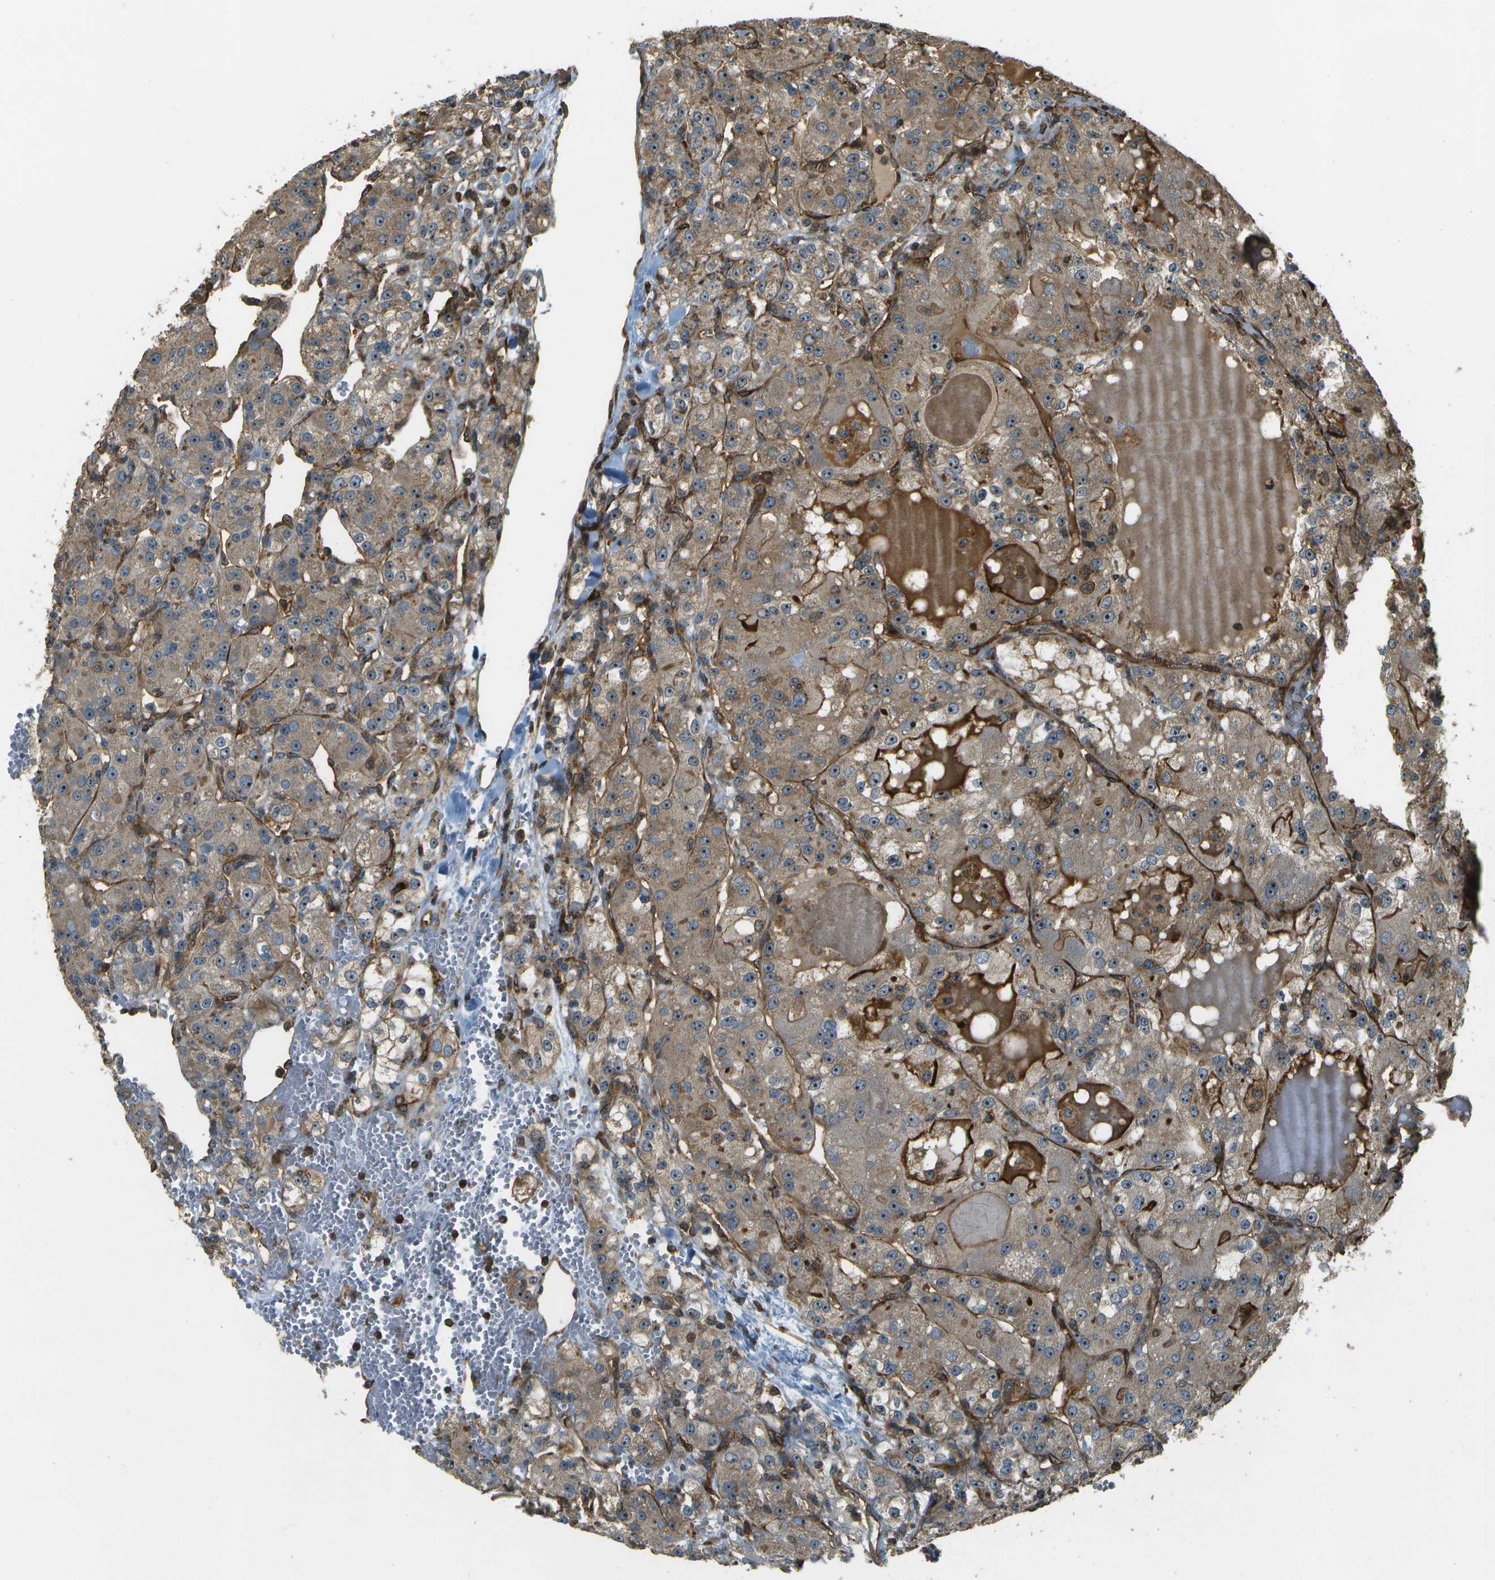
{"staining": {"intensity": "moderate", "quantity": ">75%", "location": "cytoplasmic/membranous,nuclear"}, "tissue": "renal cancer", "cell_type": "Tumor cells", "image_type": "cancer", "snomed": [{"axis": "morphology", "description": "Normal tissue, NOS"}, {"axis": "morphology", "description": "Adenocarcinoma, NOS"}, {"axis": "topography", "description": "Kidney"}], "caption": "A brown stain highlights moderate cytoplasmic/membranous and nuclear expression of a protein in human renal cancer tumor cells.", "gene": "LRP12", "patient": {"sex": "male", "age": 61}}